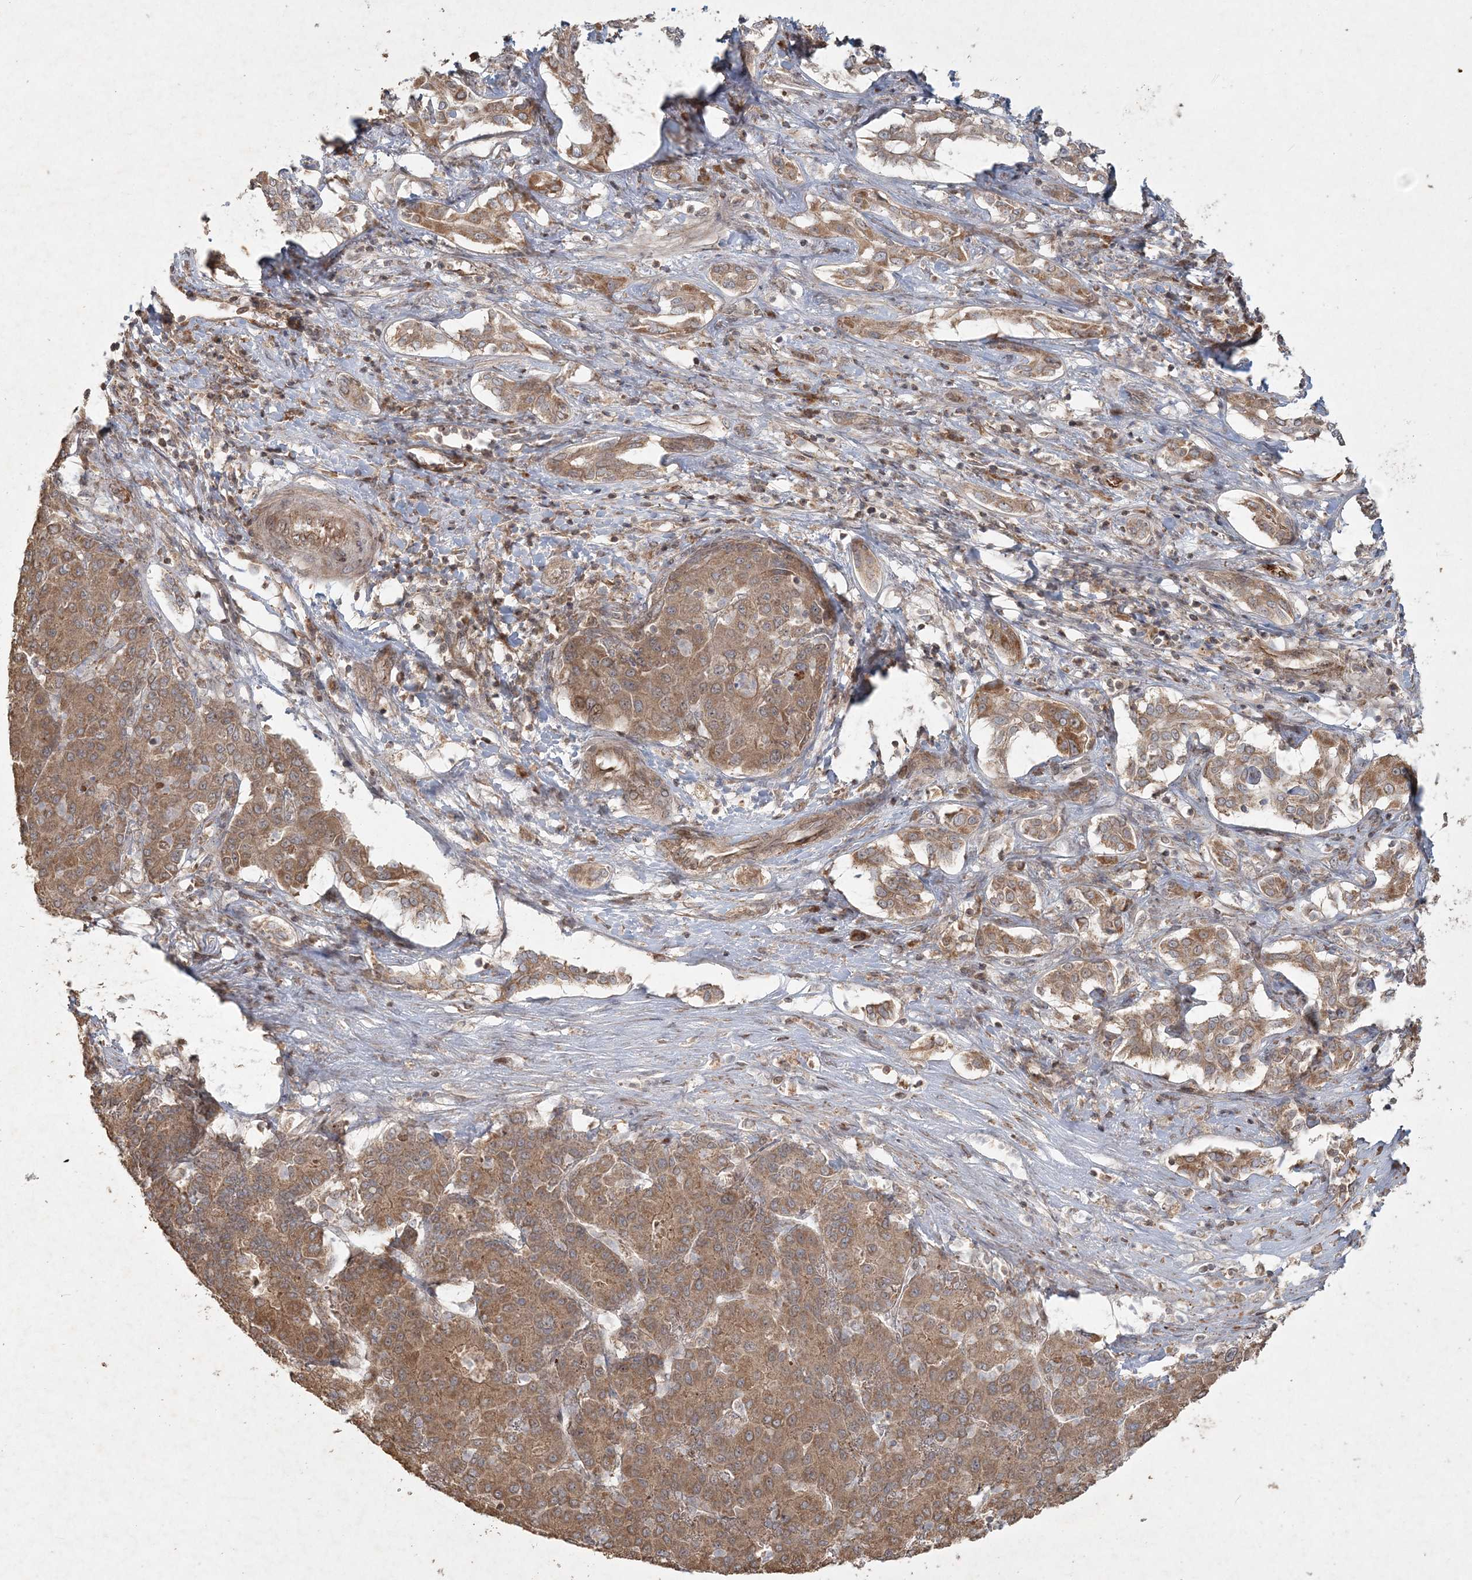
{"staining": {"intensity": "moderate", "quantity": ">75%", "location": "cytoplasmic/membranous"}, "tissue": "liver cancer", "cell_type": "Tumor cells", "image_type": "cancer", "snomed": [{"axis": "morphology", "description": "Carcinoma, Hepatocellular, NOS"}, {"axis": "topography", "description": "Liver"}], "caption": "Immunohistochemistry micrograph of liver cancer stained for a protein (brown), which demonstrates medium levels of moderate cytoplasmic/membranous positivity in approximately >75% of tumor cells.", "gene": "ANAPC16", "patient": {"sex": "male", "age": 65}}